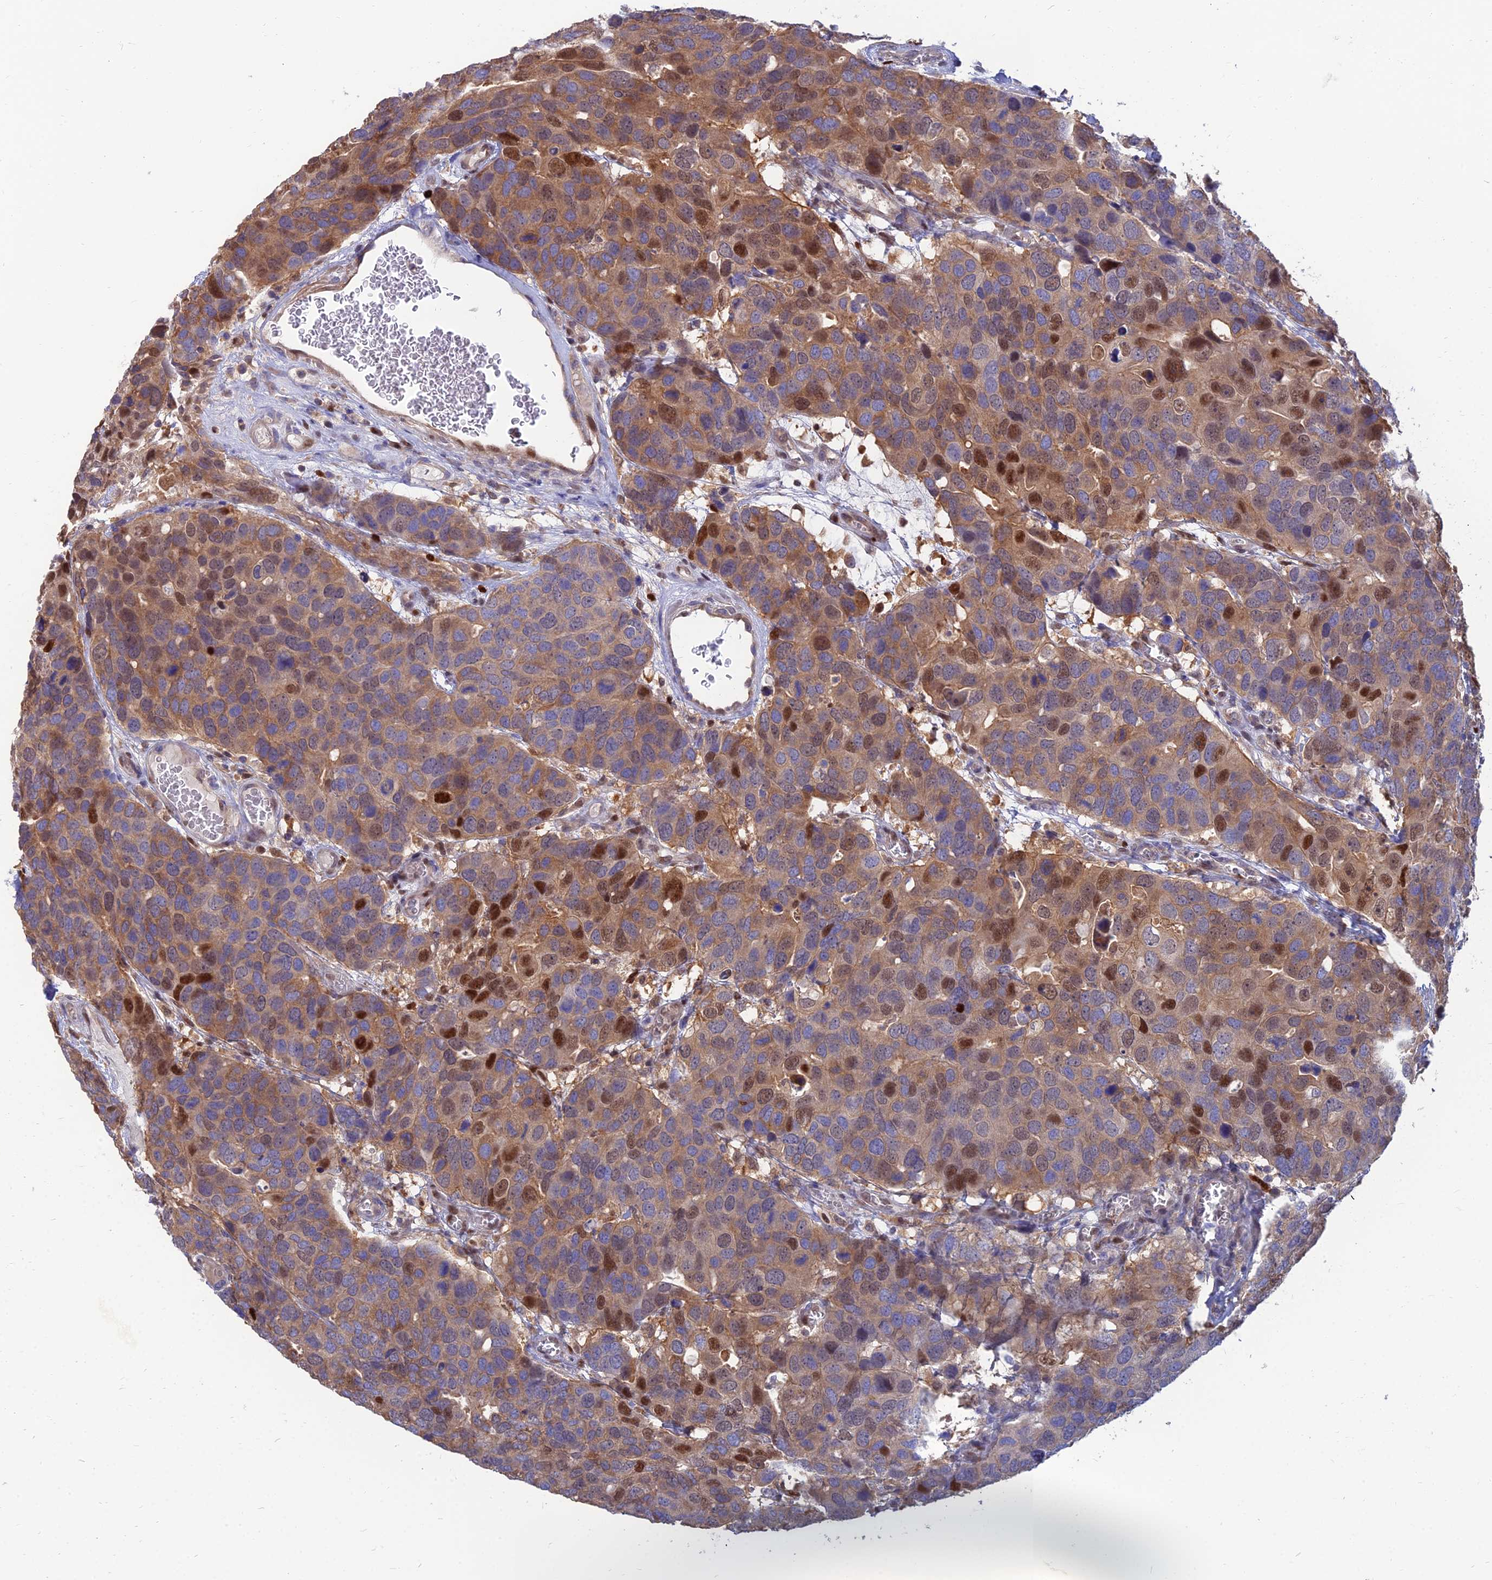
{"staining": {"intensity": "strong", "quantity": "<25%", "location": "cytoplasmic/membranous,nuclear"}, "tissue": "breast cancer", "cell_type": "Tumor cells", "image_type": "cancer", "snomed": [{"axis": "morphology", "description": "Duct carcinoma"}, {"axis": "topography", "description": "Breast"}], "caption": "Immunohistochemistry (IHC) staining of breast cancer (invasive ductal carcinoma), which exhibits medium levels of strong cytoplasmic/membranous and nuclear expression in approximately <25% of tumor cells indicating strong cytoplasmic/membranous and nuclear protein staining. The staining was performed using DAB (3,3'-diaminobenzidine) (brown) for protein detection and nuclei were counterstained in hematoxylin (blue).", "gene": "DNPEP", "patient": {"sex": "female", "age": 83}}